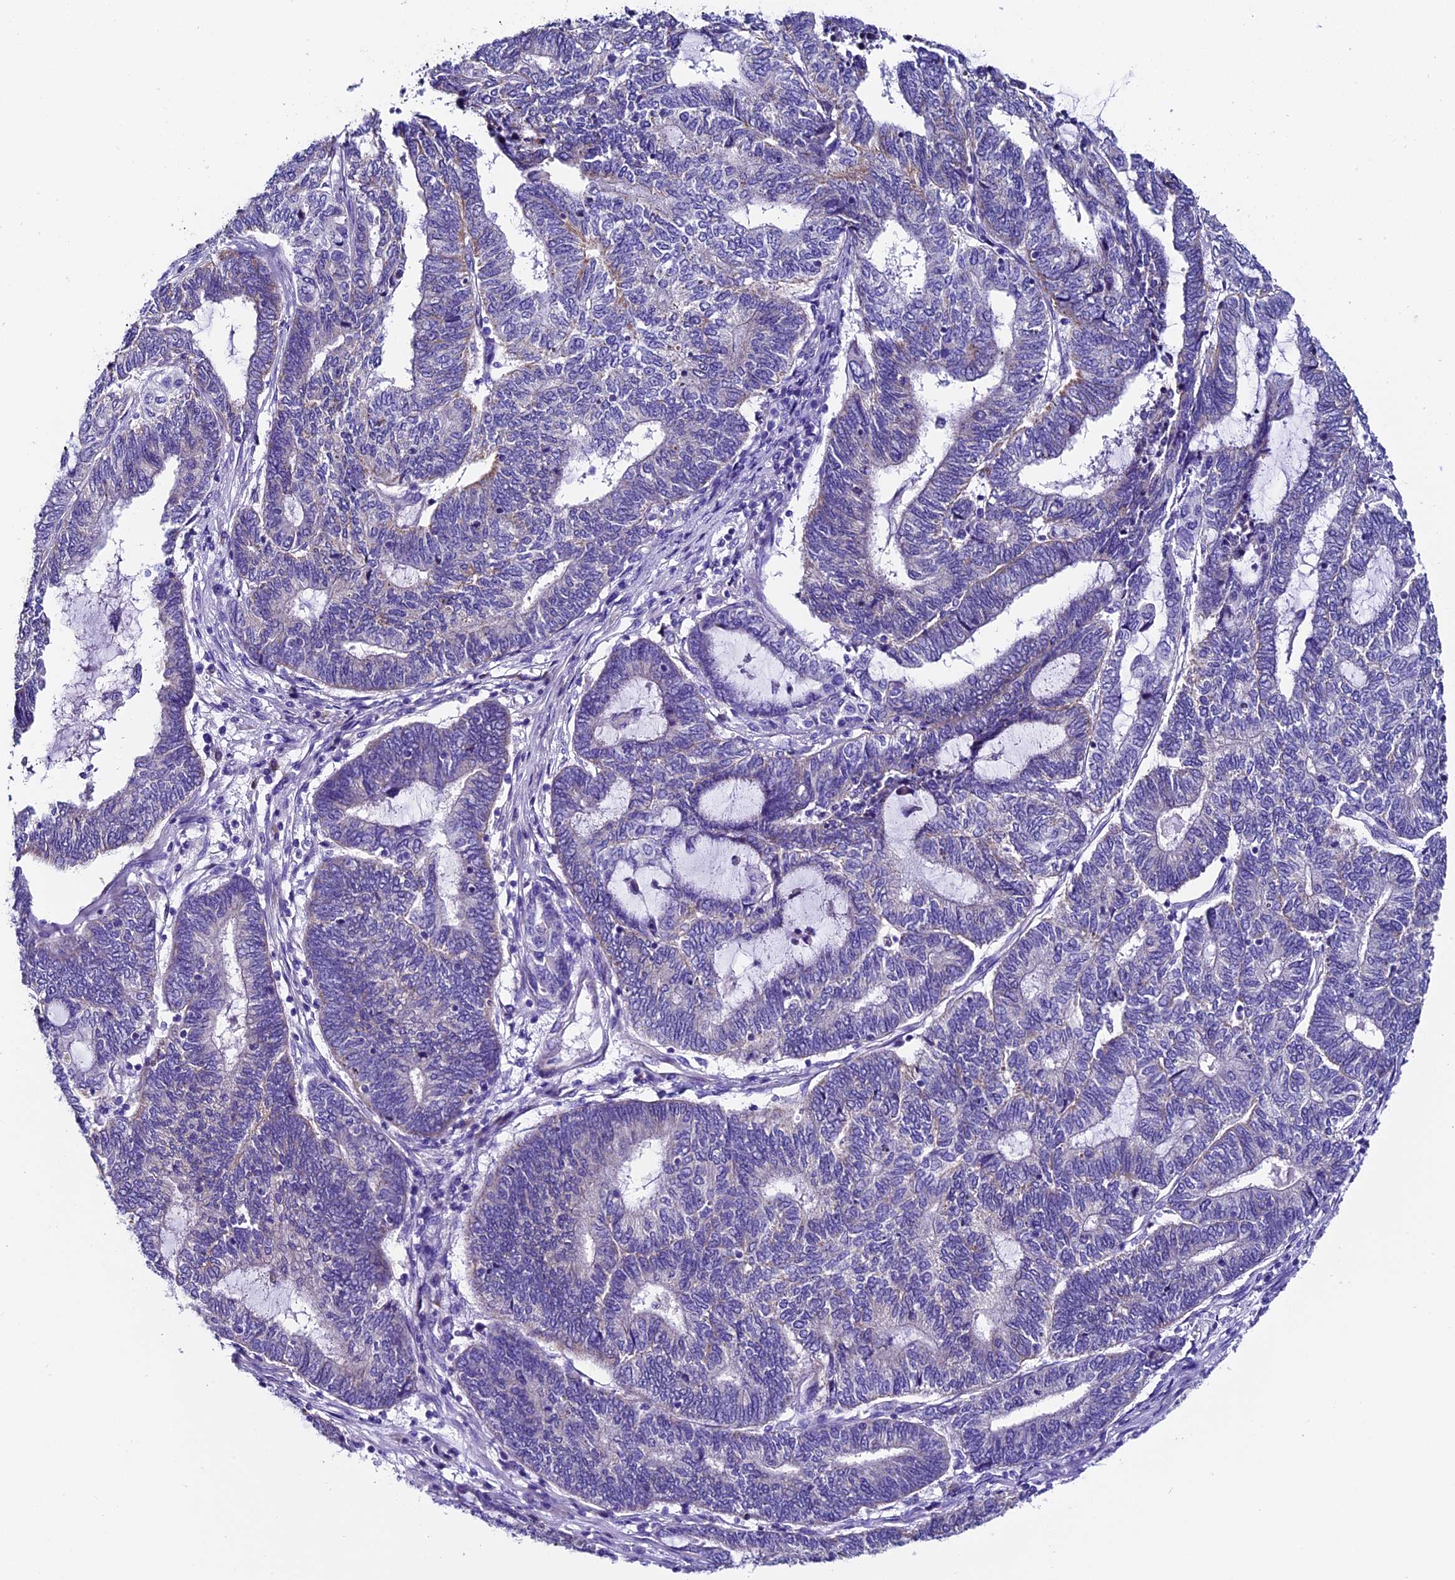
{"staining": {"intensity": "weak", "quantity": "<25%", "location": "cytoplasmic/membranous"}, "tissue": "endometrial cancer", "cell_type": "Tumor cells", "image_type": "cancer", "snomed": [{"axis": "morphology", "description": "Adenocarcinoma, NOS"}, {"axis": "topography", "description": "Uterus"}, {"axis": "topography", "description": "Endometrium"}], "caption": "A high-resolution image shows IHC staining of adenocarcinoma (endometrial), which reveals no significant positivity in tumor cells. The staining was performed using DAB to visualize the protein expression in brown, while the nuclei were stained in blue with hematoxylin (Magnification: 20x).", "gene": "COMTD1", "patient": {"sex": "female", "age": 70}}